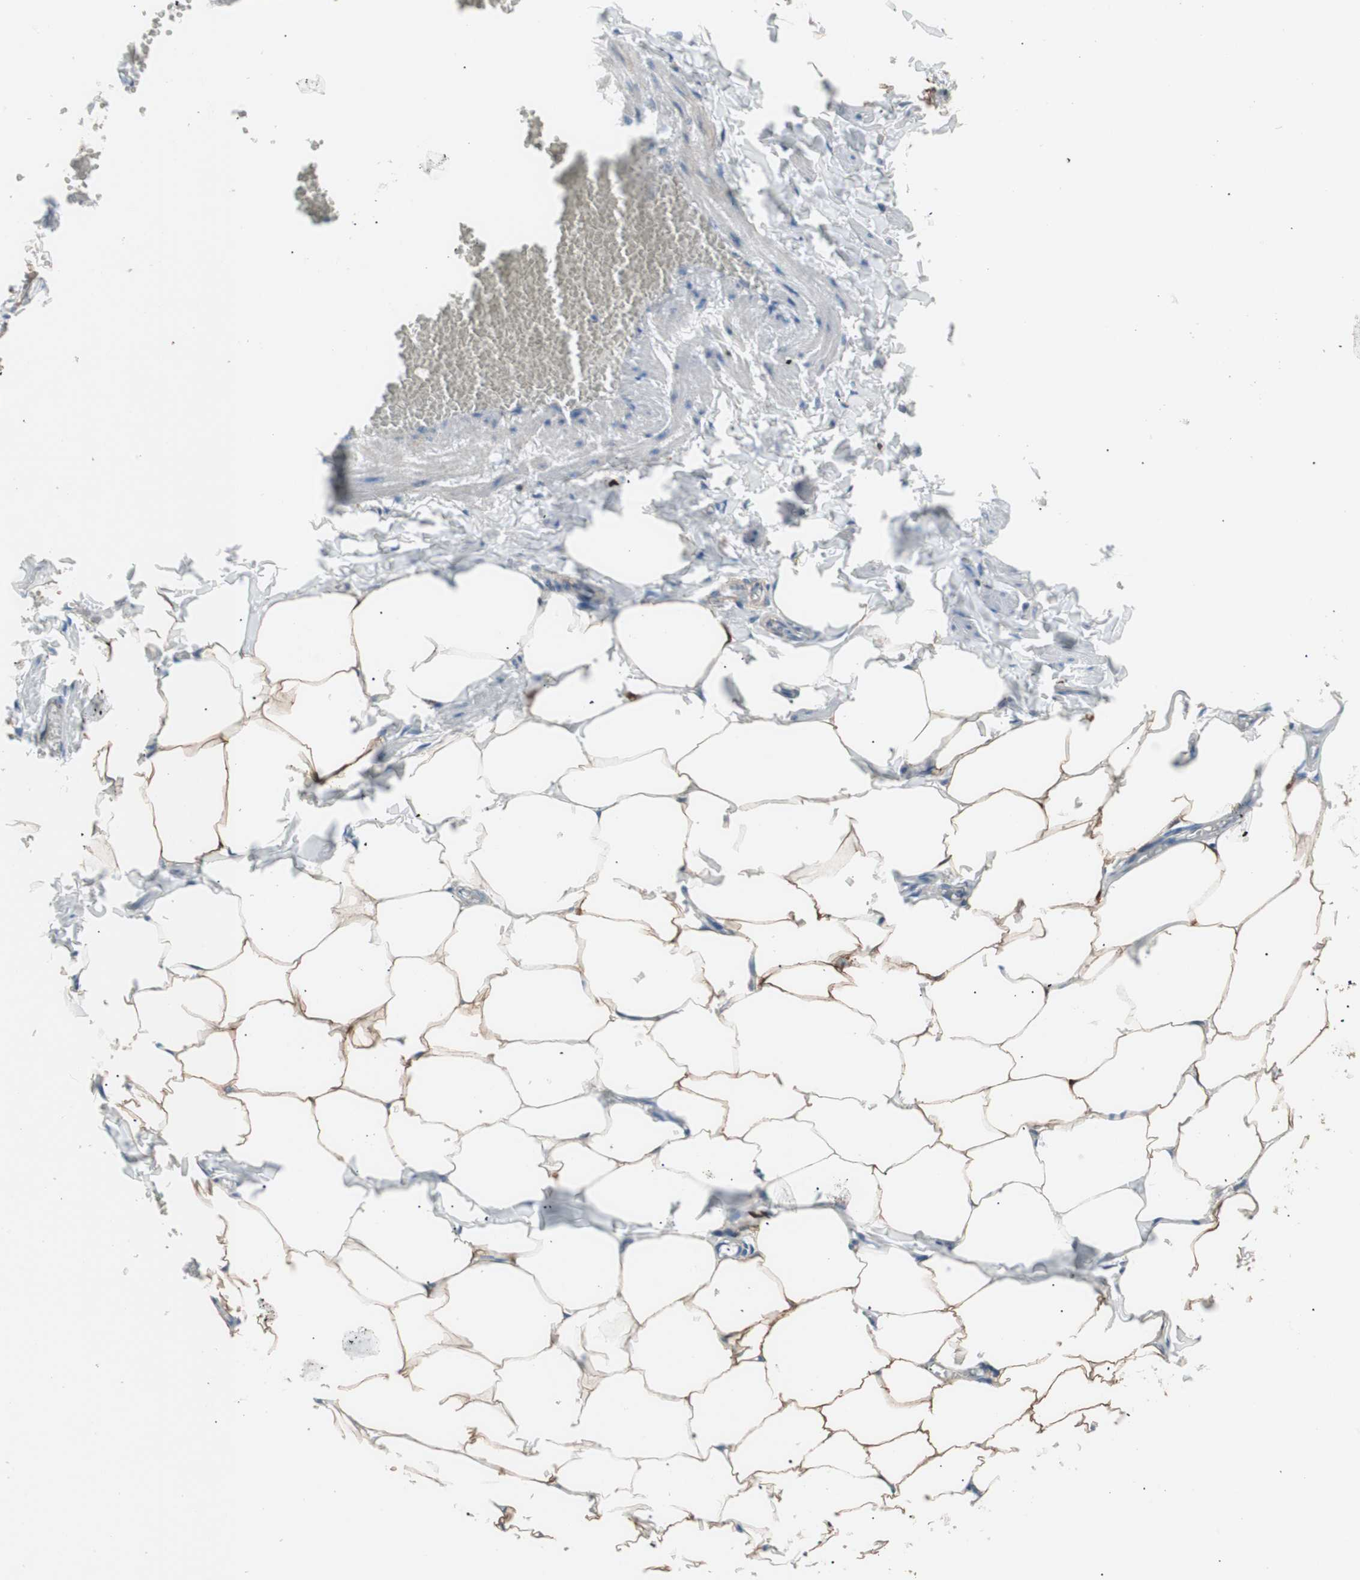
{"staining": {"intensity": "weak", "quantity": "25%-75%", "location": "cytoplasmic/membranous"}, "tissue": "adipose tissue", "cell_type": "Adipocytes", "image_type": "normal", "snomed": [{"axis": "morphology", "description": "Normal tissue, NOS"}, {"axis": "topography", "description": "Vascular tissue"}], "caption": "Adipose tissue stained for a protein (brown) reveals weak cytoplasmic/membranous positive positivity in approximately 25%-75% of adipocytes.", "gene": "SMG1", "patient": {"sex": "male", "age": 41}}